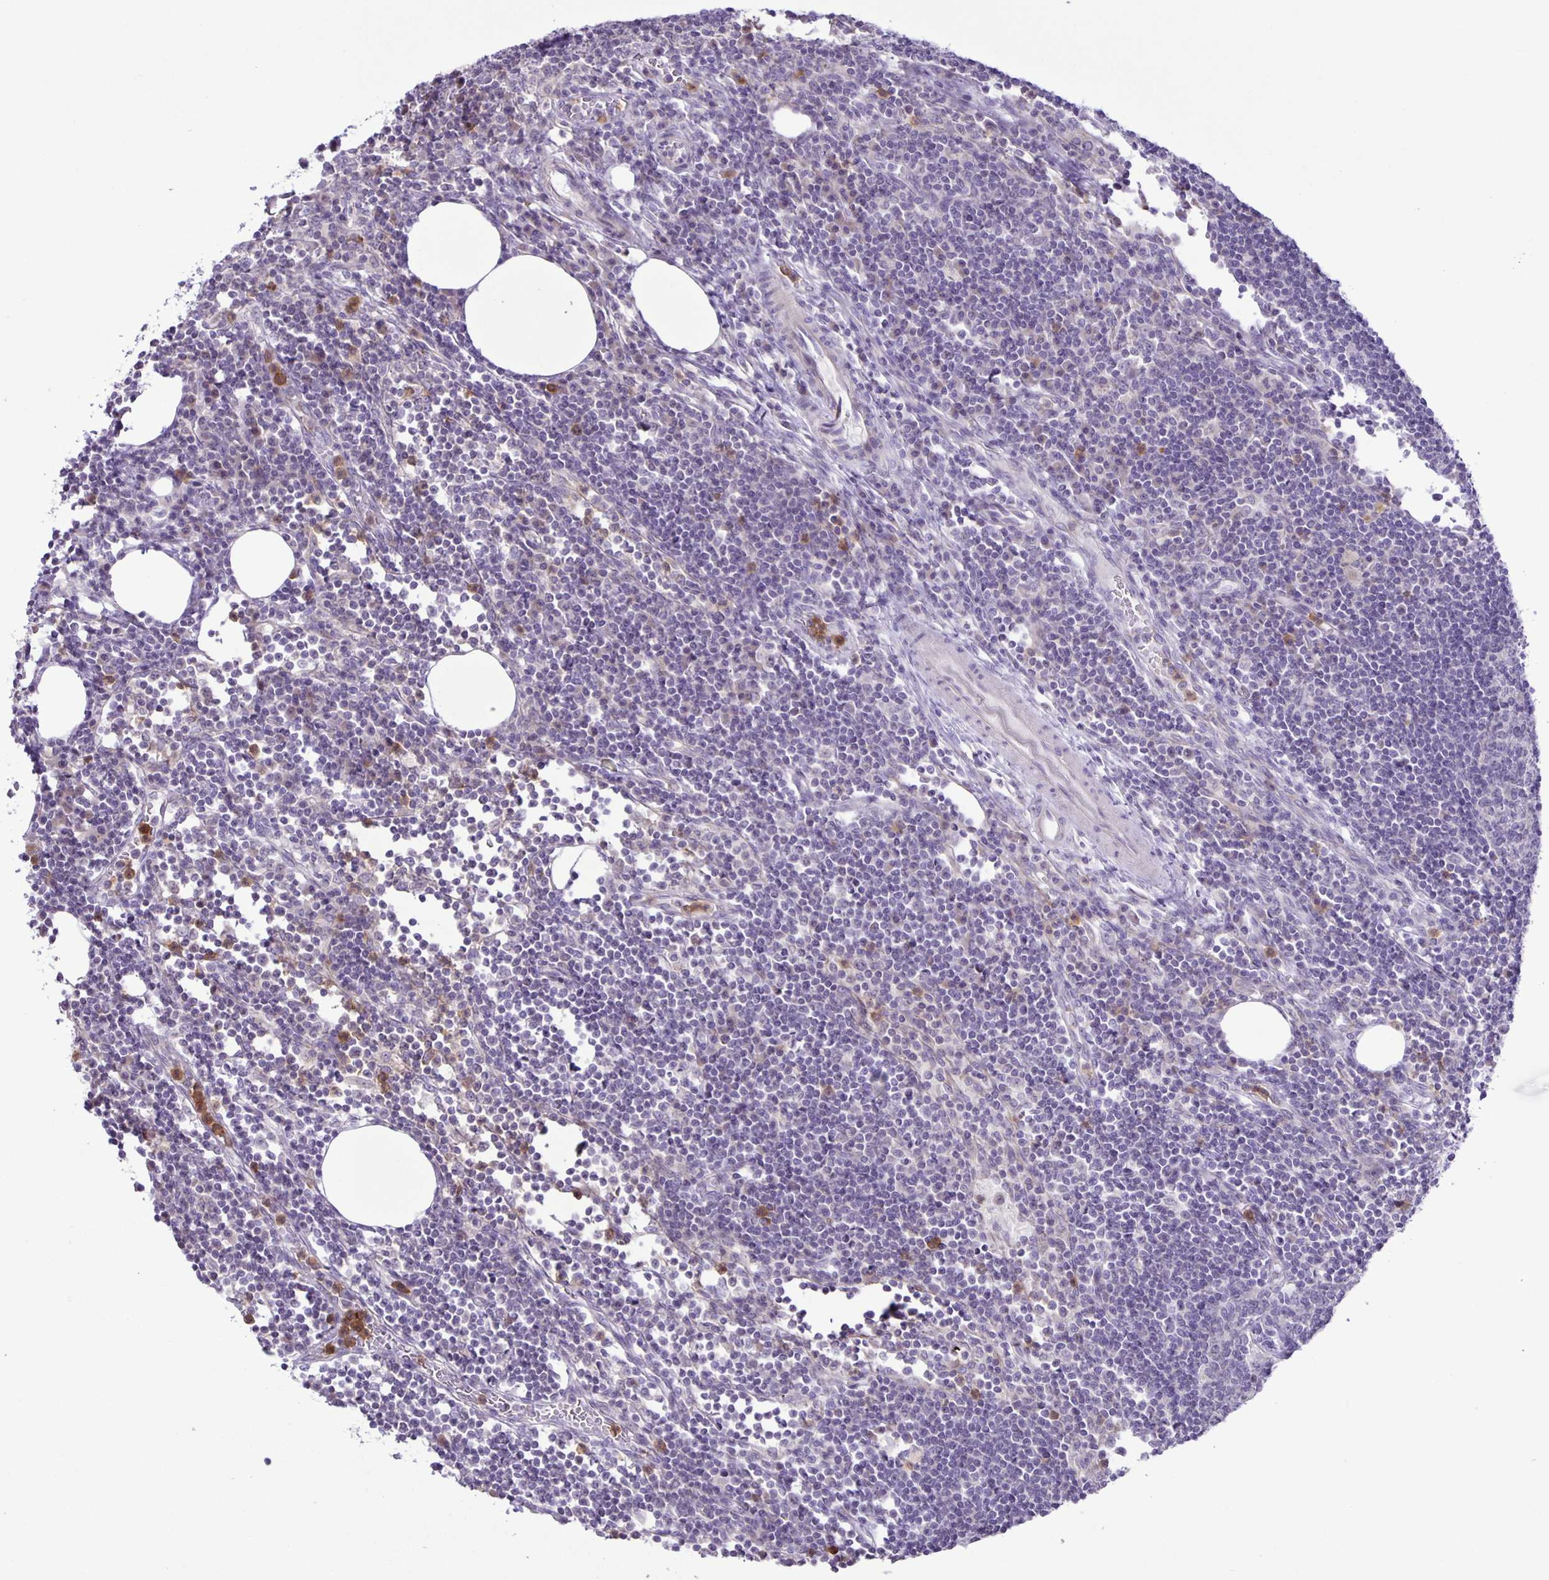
{"staining": {"intensity": "negative", "quantity": "none", "location": "none"}, "tissue": "lymph node", "cell_type": "Germinal center cells", "image_type": "normal", "snomed": [{"axis": "morphology", "description": "Normal tissue, NOS"}, {"axis": "topography", "description": "Lymph node"}], "caption": "High magnification brightfield microscopy of normal lymph node stained with DAB (3,3'-diaminobenzidine) (brown) and counterstained with hematoxylin (blue): germinal center cells show no significant staining.", "gene": "ADCK1", "patient": {"sex": "male", "age": 67}}